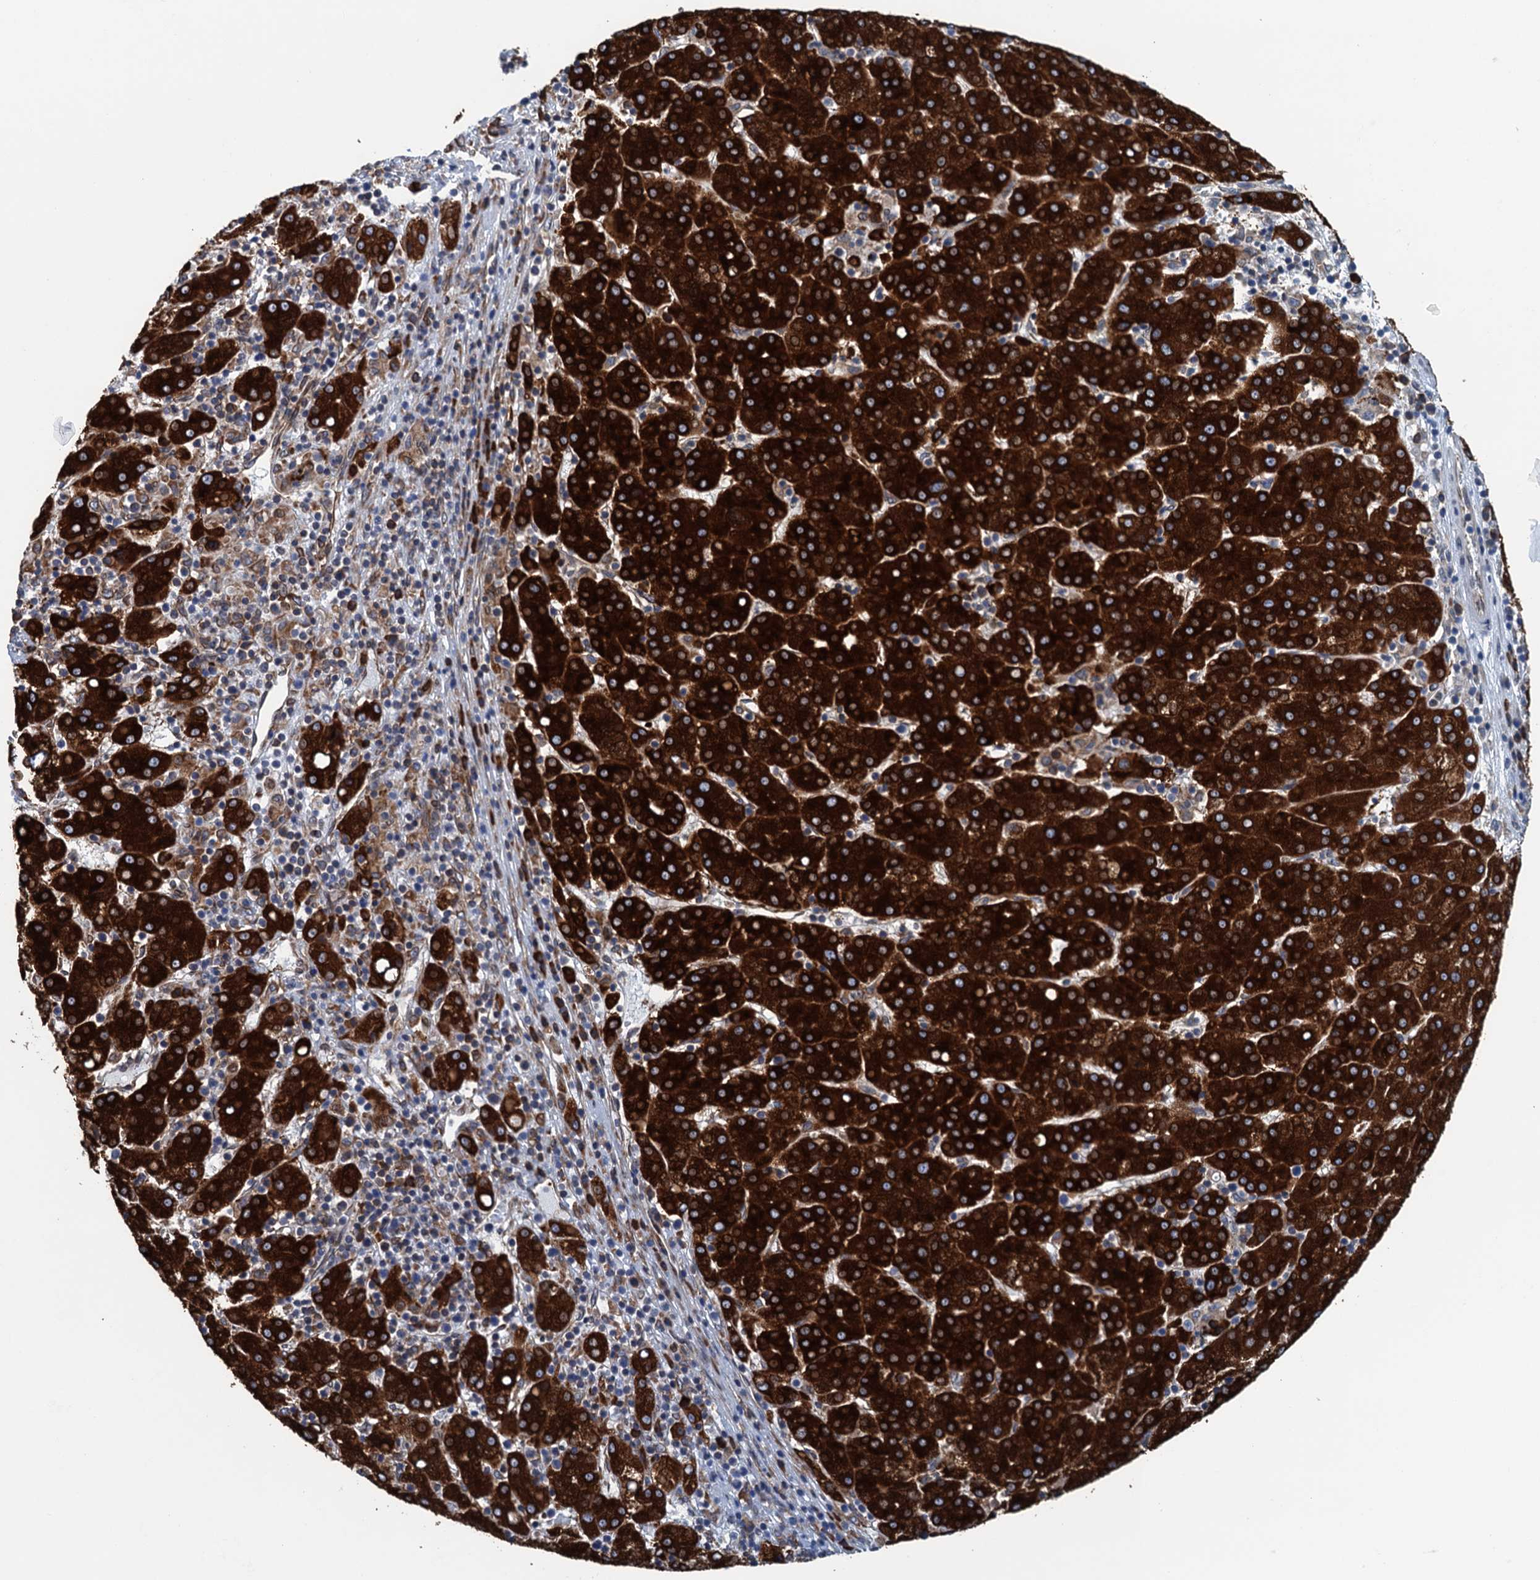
{"staining": {"intensity": "strong", "quantity": ">75%", "location": "cytoplasmic/membranous"}, "tissue": "liver cancer", "cell_type": "Tumor cells", "image_type": "cancer", "snomed": [{"axis": "morphology", "description": "Carcinoma, Hepatocellular, NOS"}, {"axis": "topography", "description": "Liver"}], "caption": "There is high levels of strong cytoplasmic/membranous staining in tumor cells of hepatocellular carcinoma (liver), as demonstrated by immunohistochemical staining (brown color).", "gene": "TMEM205", "patient": {"sex": "female", "age": 58}}